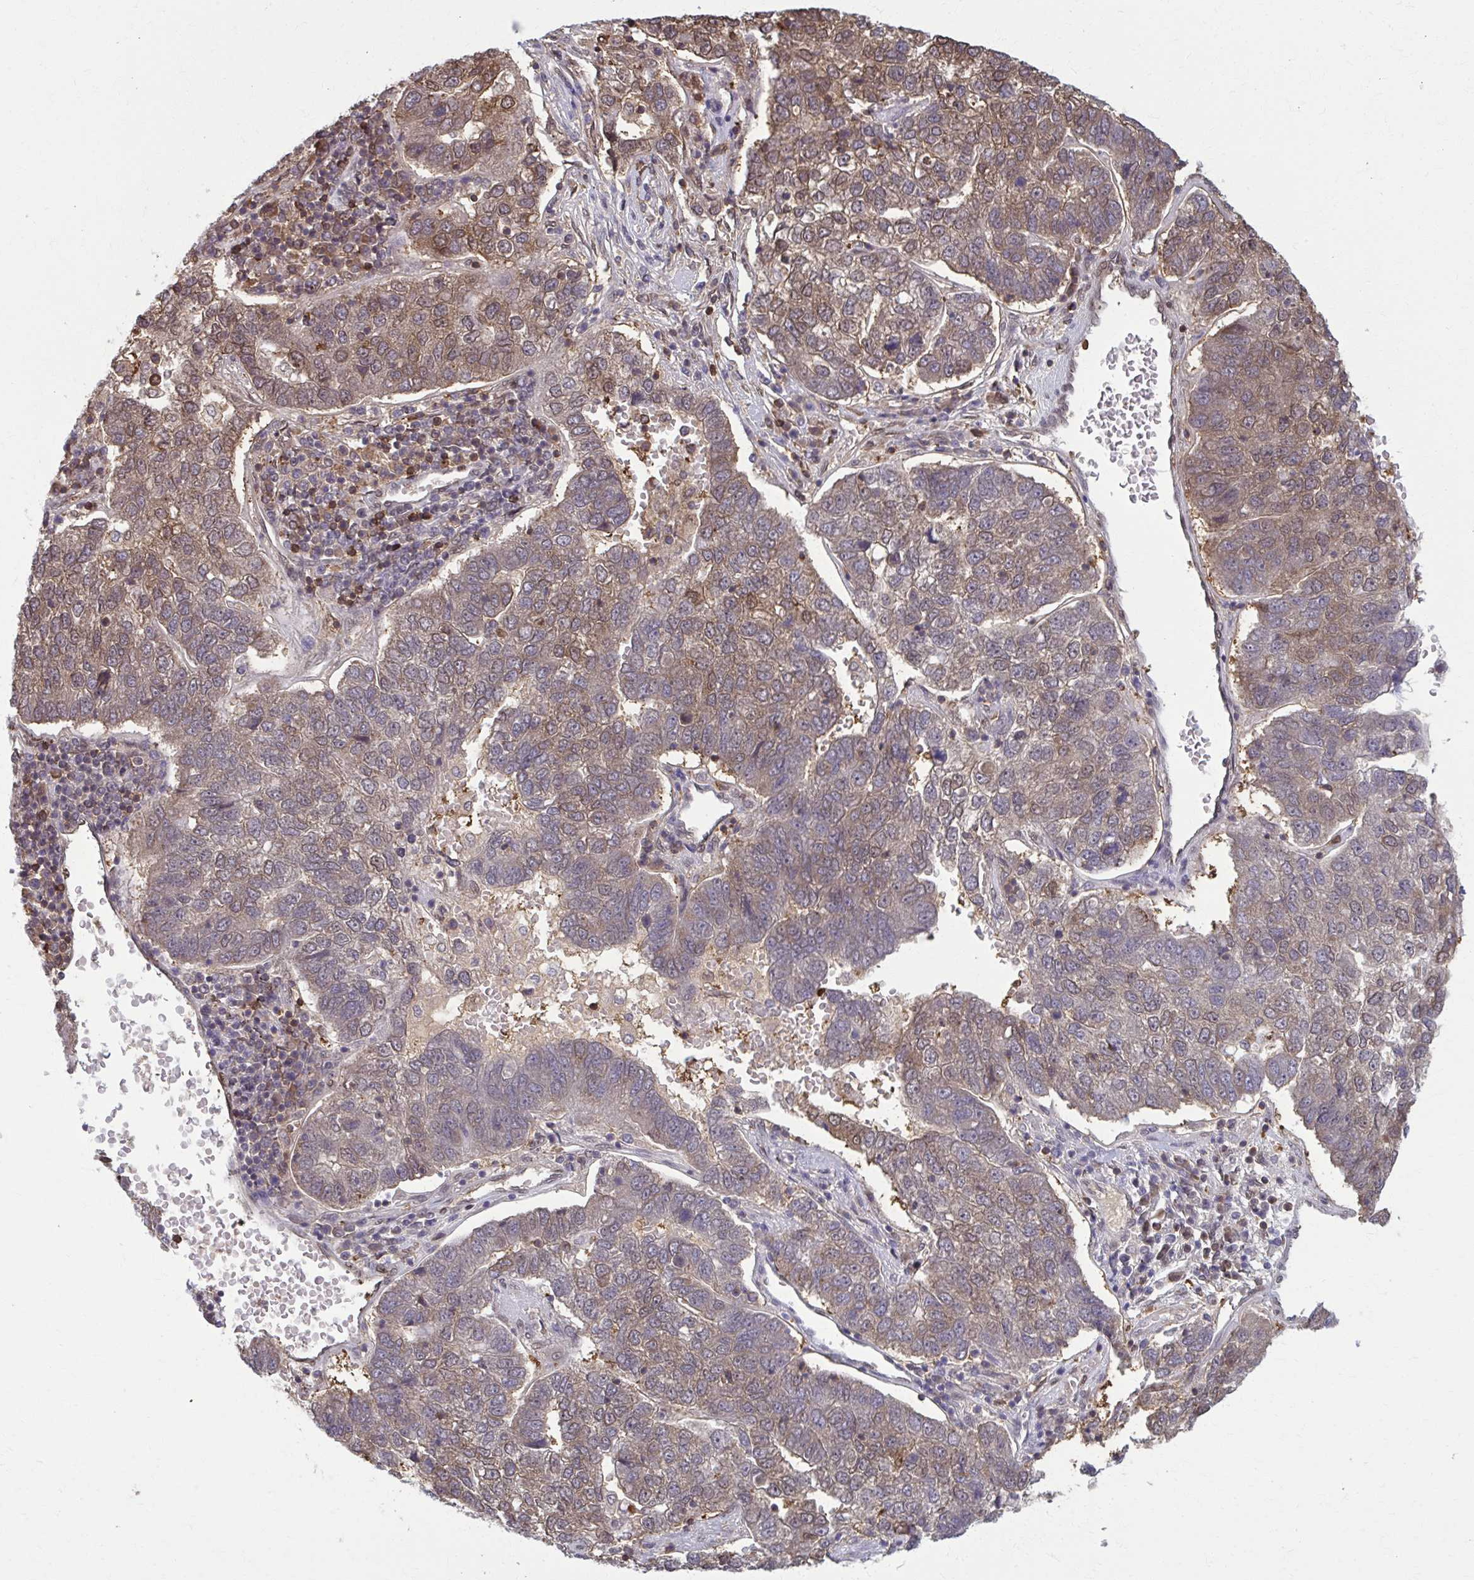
{"staining": {"intensity": "moderate", "quantity": "25%-75%", "location": "cytoplasmic/membranous"}, "tissue": "pancreatic cancer", "cell_type": "Tumor cells", "image_type": "cancer", "snomed": [{"axis": "morphology", "description": "Adenocarcinoma, NOS"}, {"axis": "topography", "description": "Pancreas"}], "caption": "Protein staining of pancreatic cancer (adenocarcinoma) tissue reveals moderate cytoplasmic/membranous expression in approximately 25%-75% of tumor cells.", "gene": "MDH1", "patient": {"sex": "female", "age": 61}}